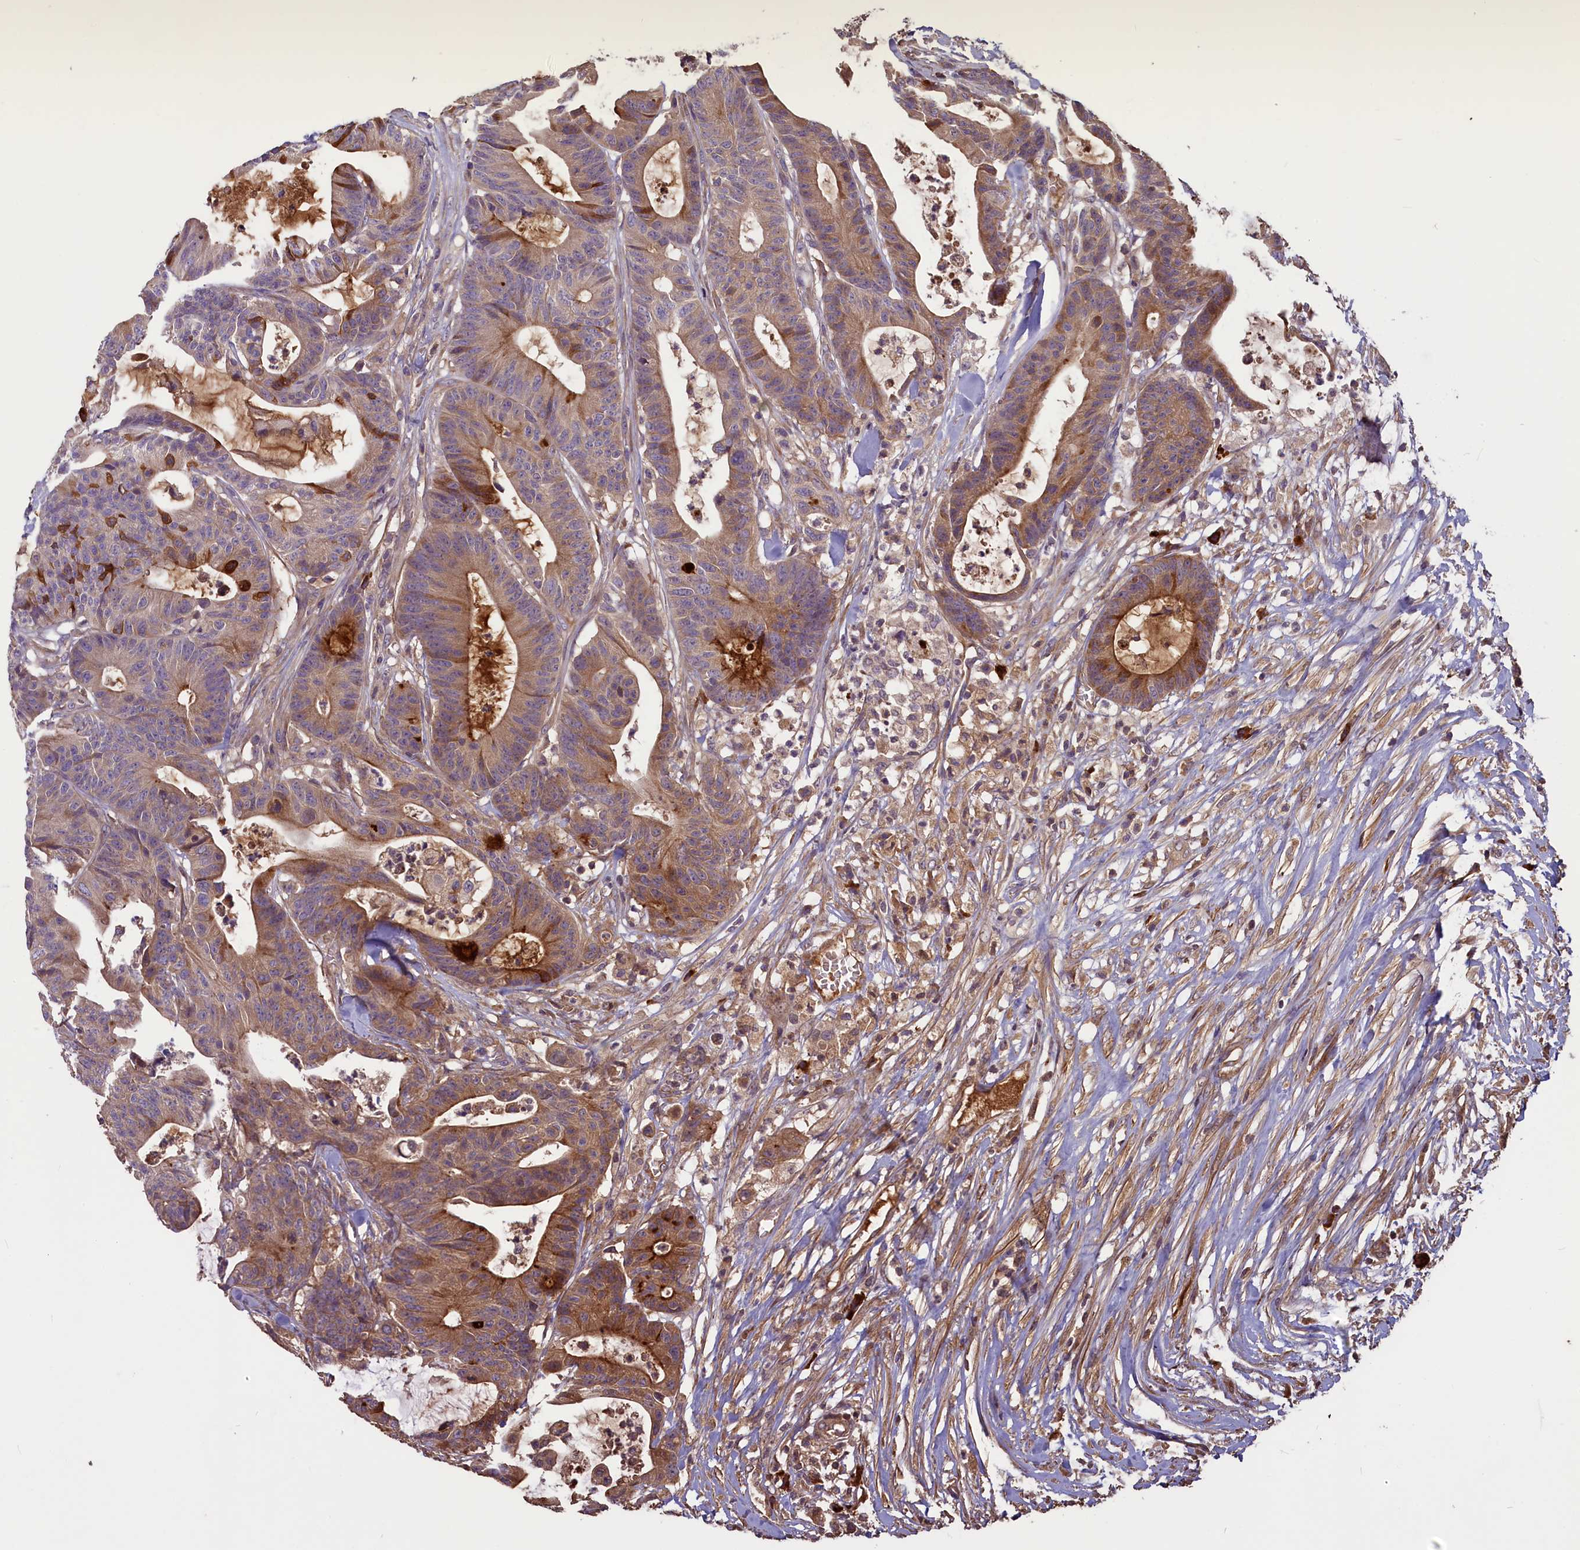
{"staining": {"intensity": "moderate", "quantity": ">75%", "location": "cytoplasmic/membranous"}, "tissue": "colorectal cancer", "cell_type": "Tumor cells", "image_type": "cancer", "snomed": [{"axis": "morphology", "description": "Adenocarcinoma, NOS"}, {"axis": "topography", "description": "Colon"}], "caption": "About >75% of tumor cells in adenocarcinoma (colorectal) reveal moderate cytoplasmic/membranous protein expression as visualized by brown immunohistochemical staining.", "gene": "NUDT6", "patient": {"sex": "female", "age": 84}}